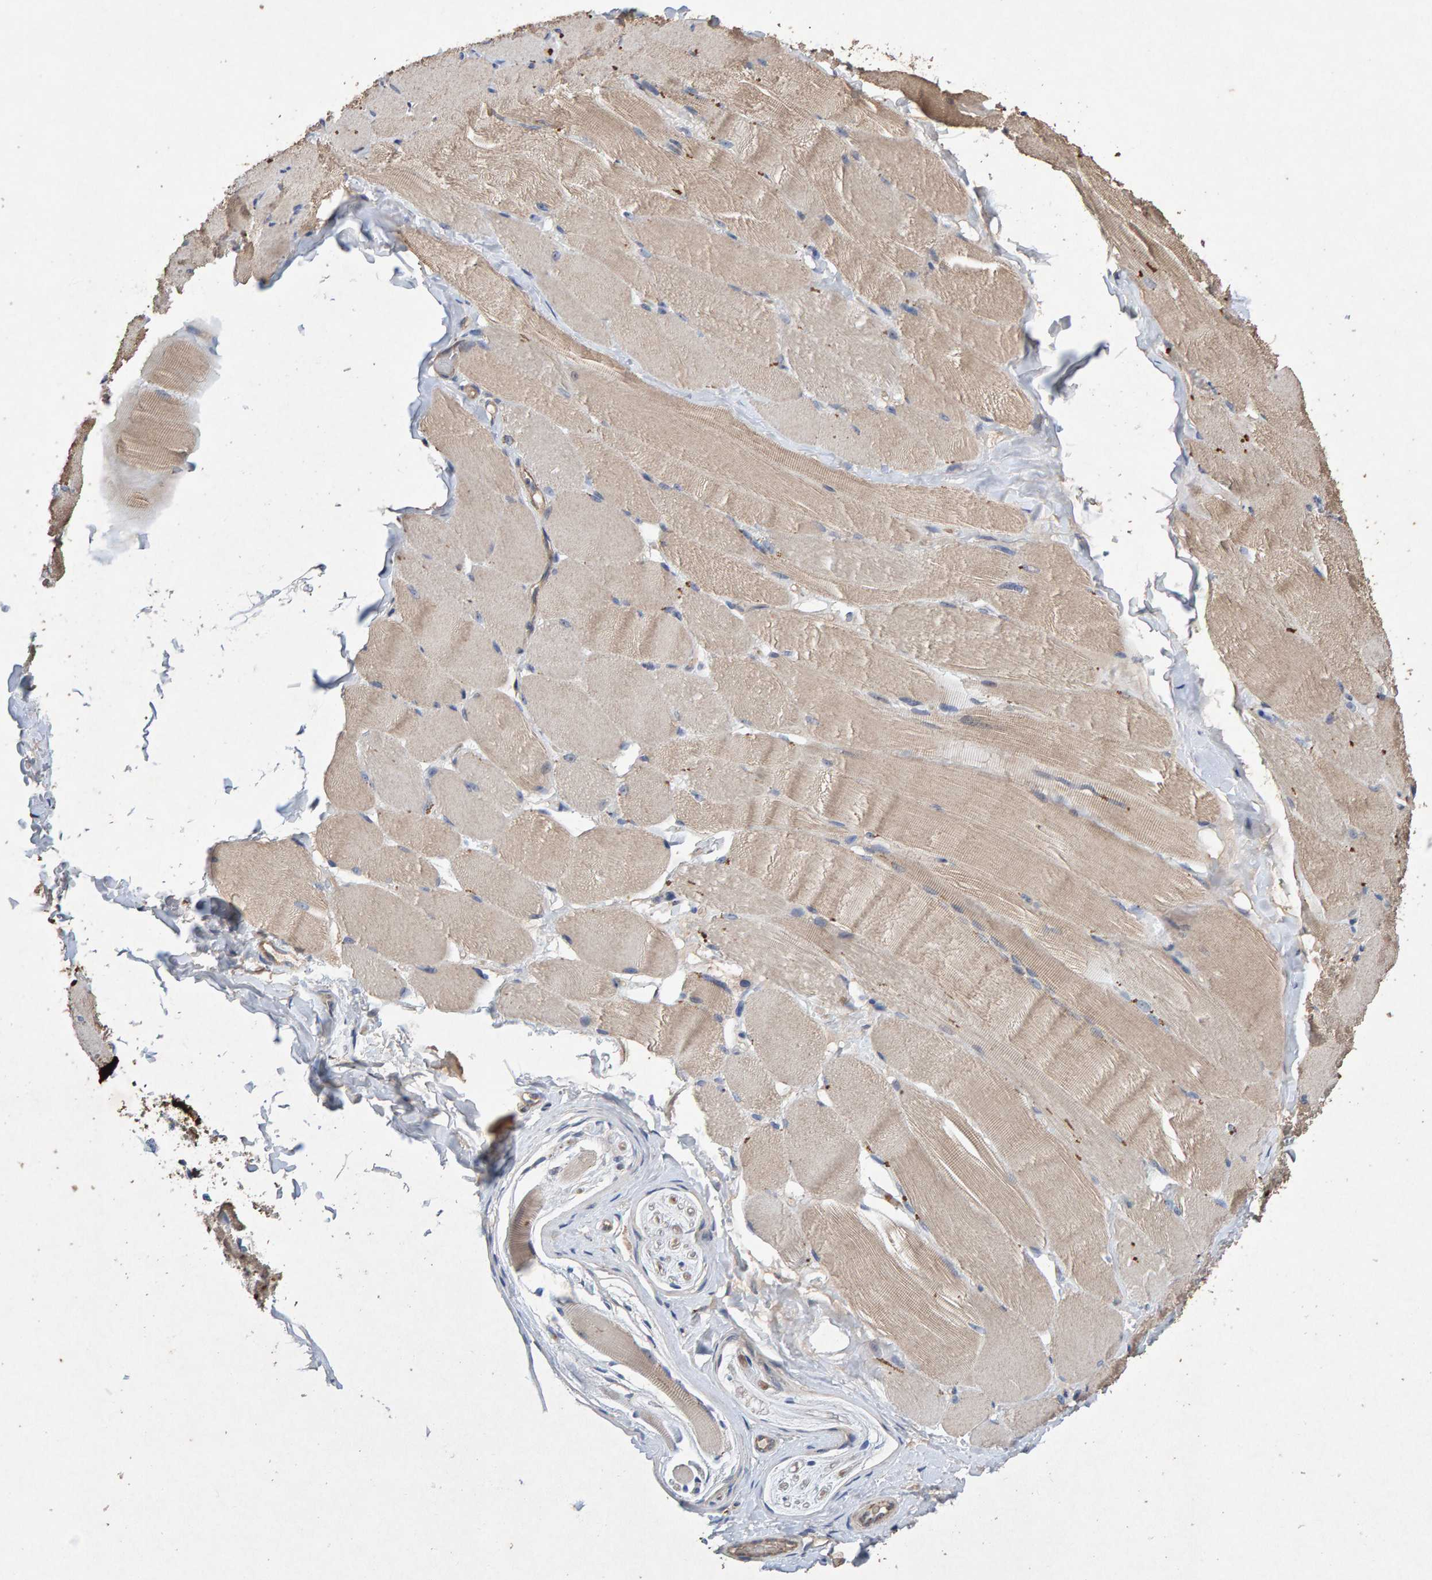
{"staining": {"intensity": "weak", "quantity": "25%-75%", "location": "cytoplasmic/membranous"}, "tissue": "skeletal muscle", "cell_type": "Myocytes", "image_type": "normal", "snomed": [{"axis": "morphology", "description": "Normal tissue, NOS"}, {"axis": "topography", "description": "Skin"}, {"axis": "topography", "description": "Skeletal muscle"}], "caption": "Immunohistochemistry micrograph of unremarkable human skeletal muscle stained for a protein (brown), which demonstrates low levels of weak cytoplasmic/membranous expression in about 25%-75% of myocytes.", "gene": "EFR3A", "patient": {"sex": "male", "age": 83}}